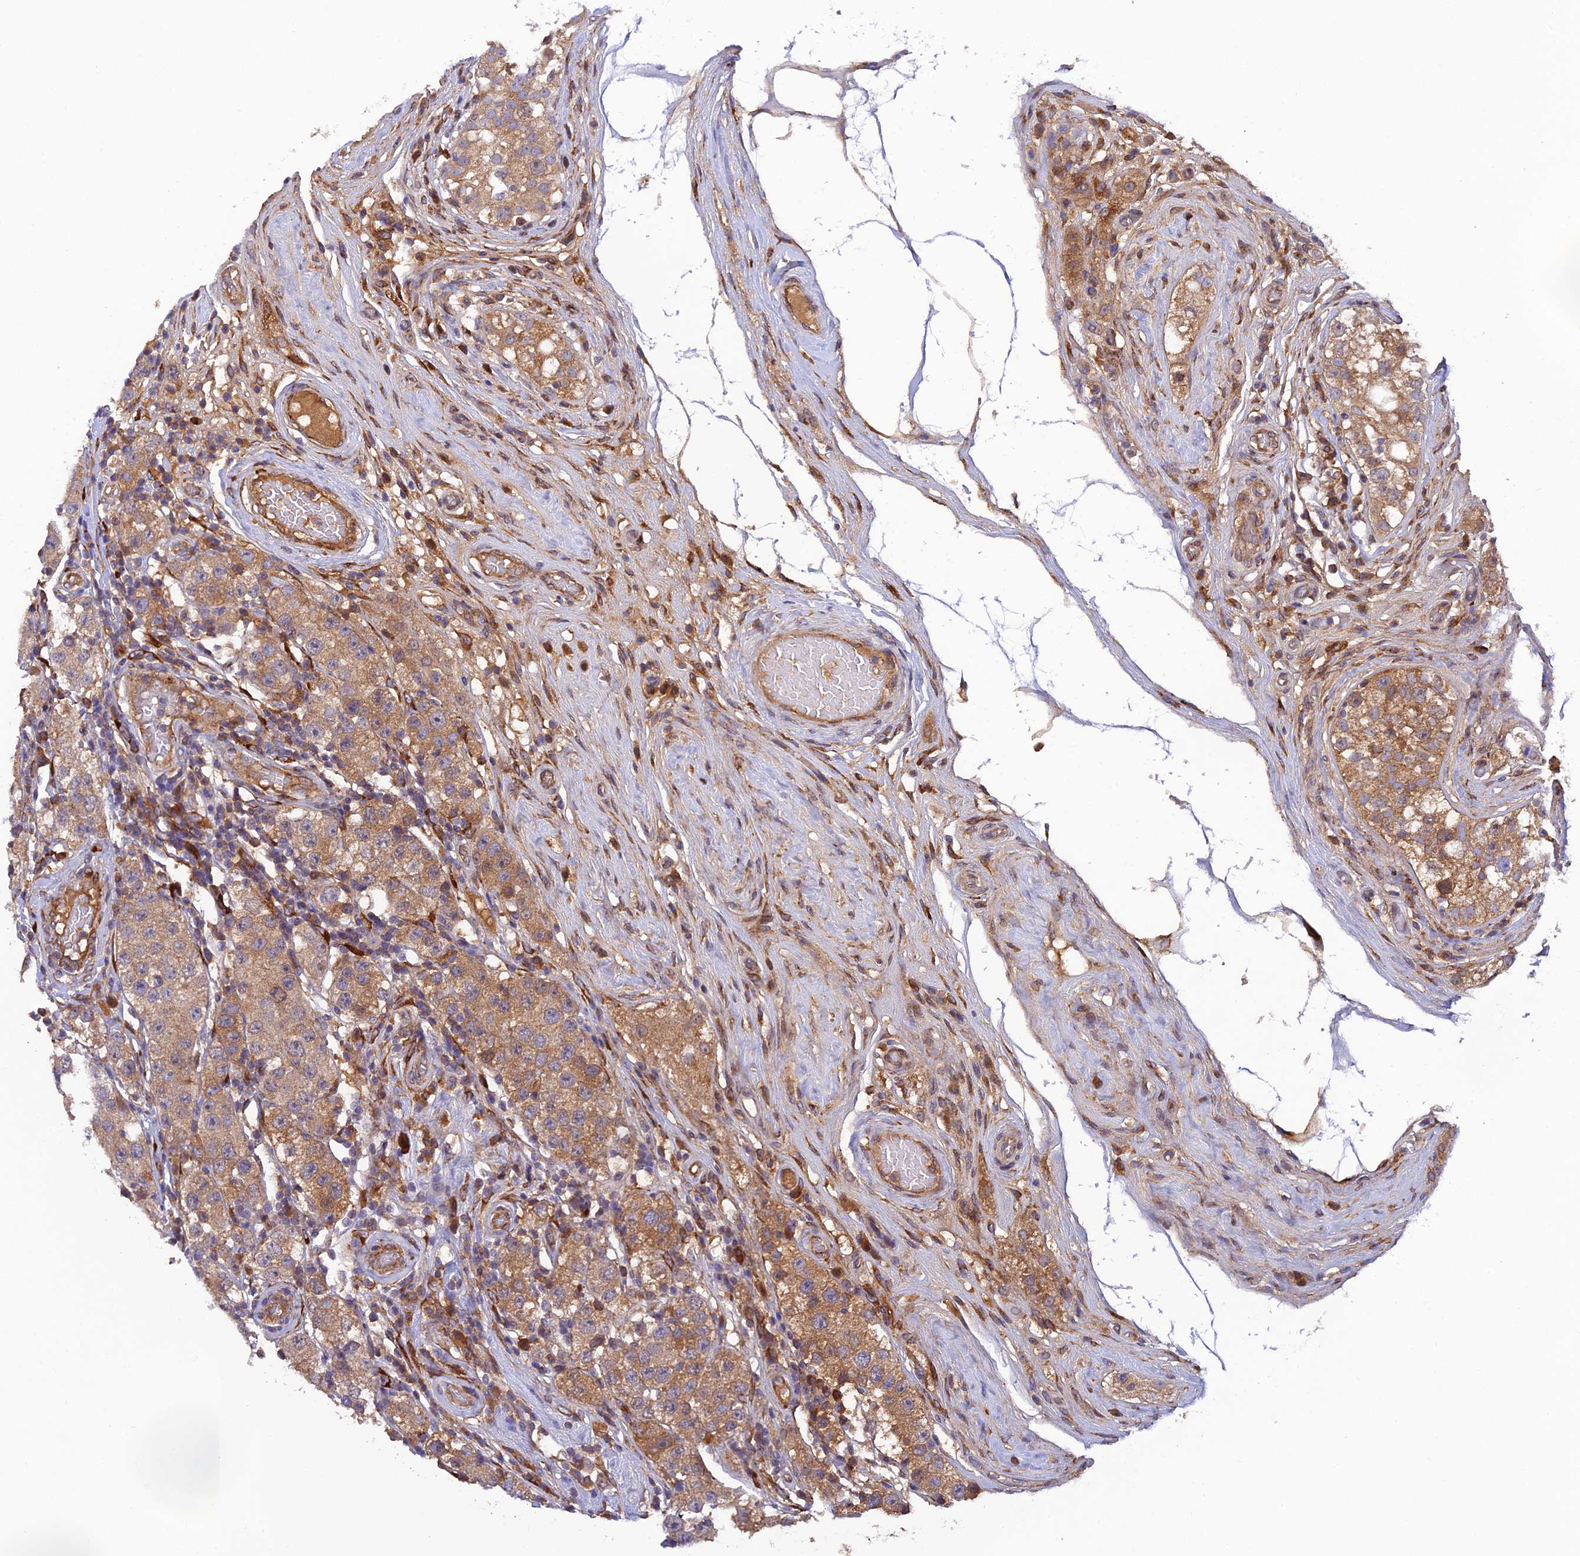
{"staining": {"intensity": "moderate", "quantity": ">75%", "location": "cytoplasmic/membranous"}, "tissue": "testis cancer", "cell_type": "Tumor cells", "image_type": "cancer", "snomed": [{"axis": "morphology", "description": "Seminoma, NOS"}, {"axis": "topography", "description": "Testis"}], "caption": "Moderate cytoplasmic/membranous staining is appreciated in about >75% of tumor cells in testis seminoma.", "gene": "P3H3", "patient": {"sex": "male", "age": 34}}